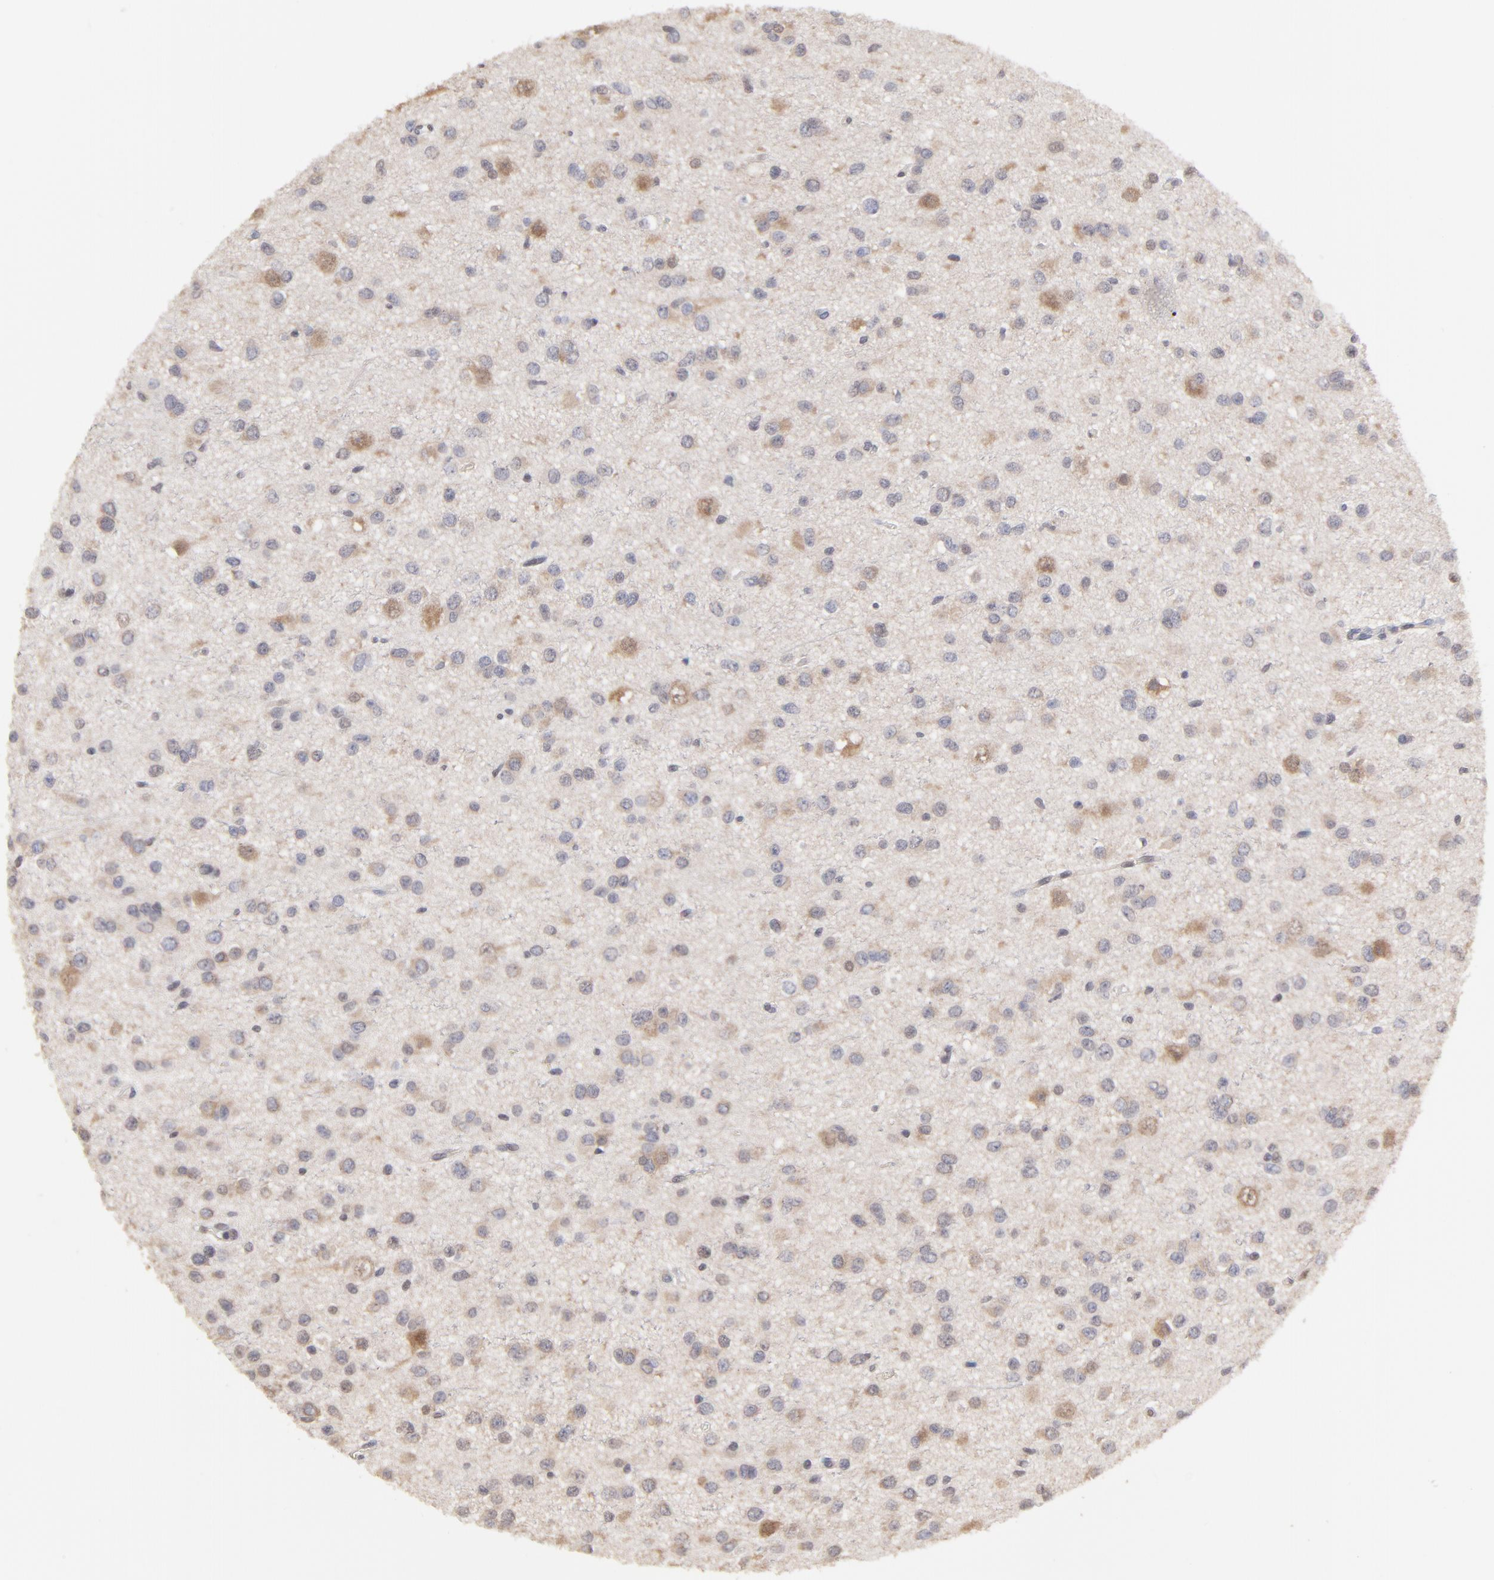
{"staining": {"intensity": "weak", "quantity": "25%-75%", "location": "cytoplasmic/membranous"}, "tissue": "glioma", "cell_type": "Tumor cells", "image_type": "cancer", "snomed": [{"axis": "morphology", "description": "Glioma, malignant, Low grade"}, {"axis": "topography", "description": "Brain"}], "caption": "Immunohistochemistry micrograph of malignant glioma (low-grade) stained for a protein (brown), which demonstrates low levels of weak cytoplasmic/membranous positivity in about 25%-75% of tumor cells.", "gene": "CCT2", "patient": {"sex": "male", "age": 42}}